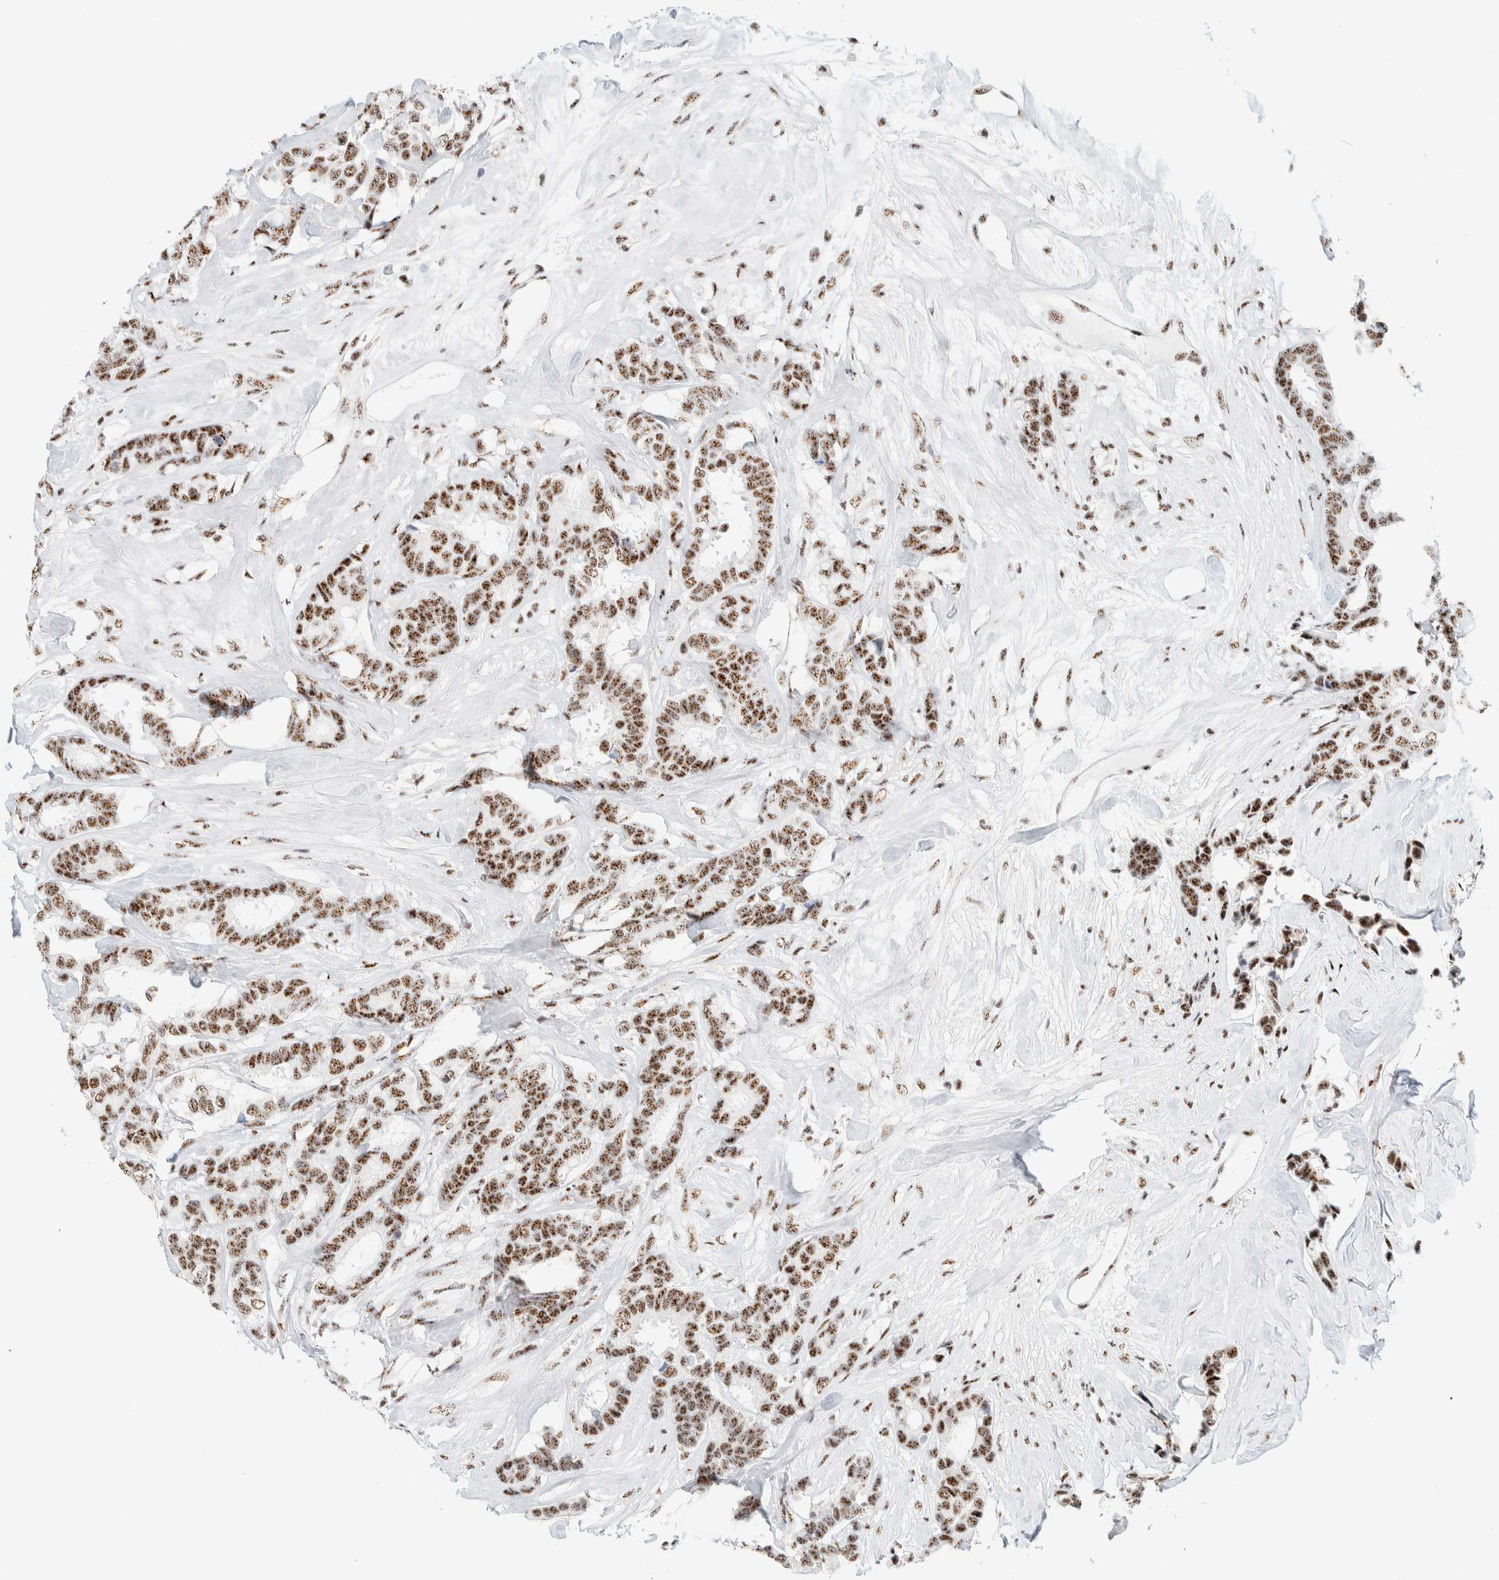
{"staining": {"intensity": "moderate", "quantity": ">75%", "location": "nuclear"}, "tissue": "breast cancer", "cell_type": "Tumor cells", "image_type": "cancer", "snomed": [{"axis": "morphology", "description": "Duct carcinoma"}, {"axis": "topography", "description": "Breast"}], "caption": "Breast cancer stained with DAB (3,3'-diaminobenzidine) immunohistochemistry (IHC) displays medium levels of moderate nuclear positivity in about >75% of tumor cells.", "gene": "SON", "patient": {"sex": "female", "age": 87}}